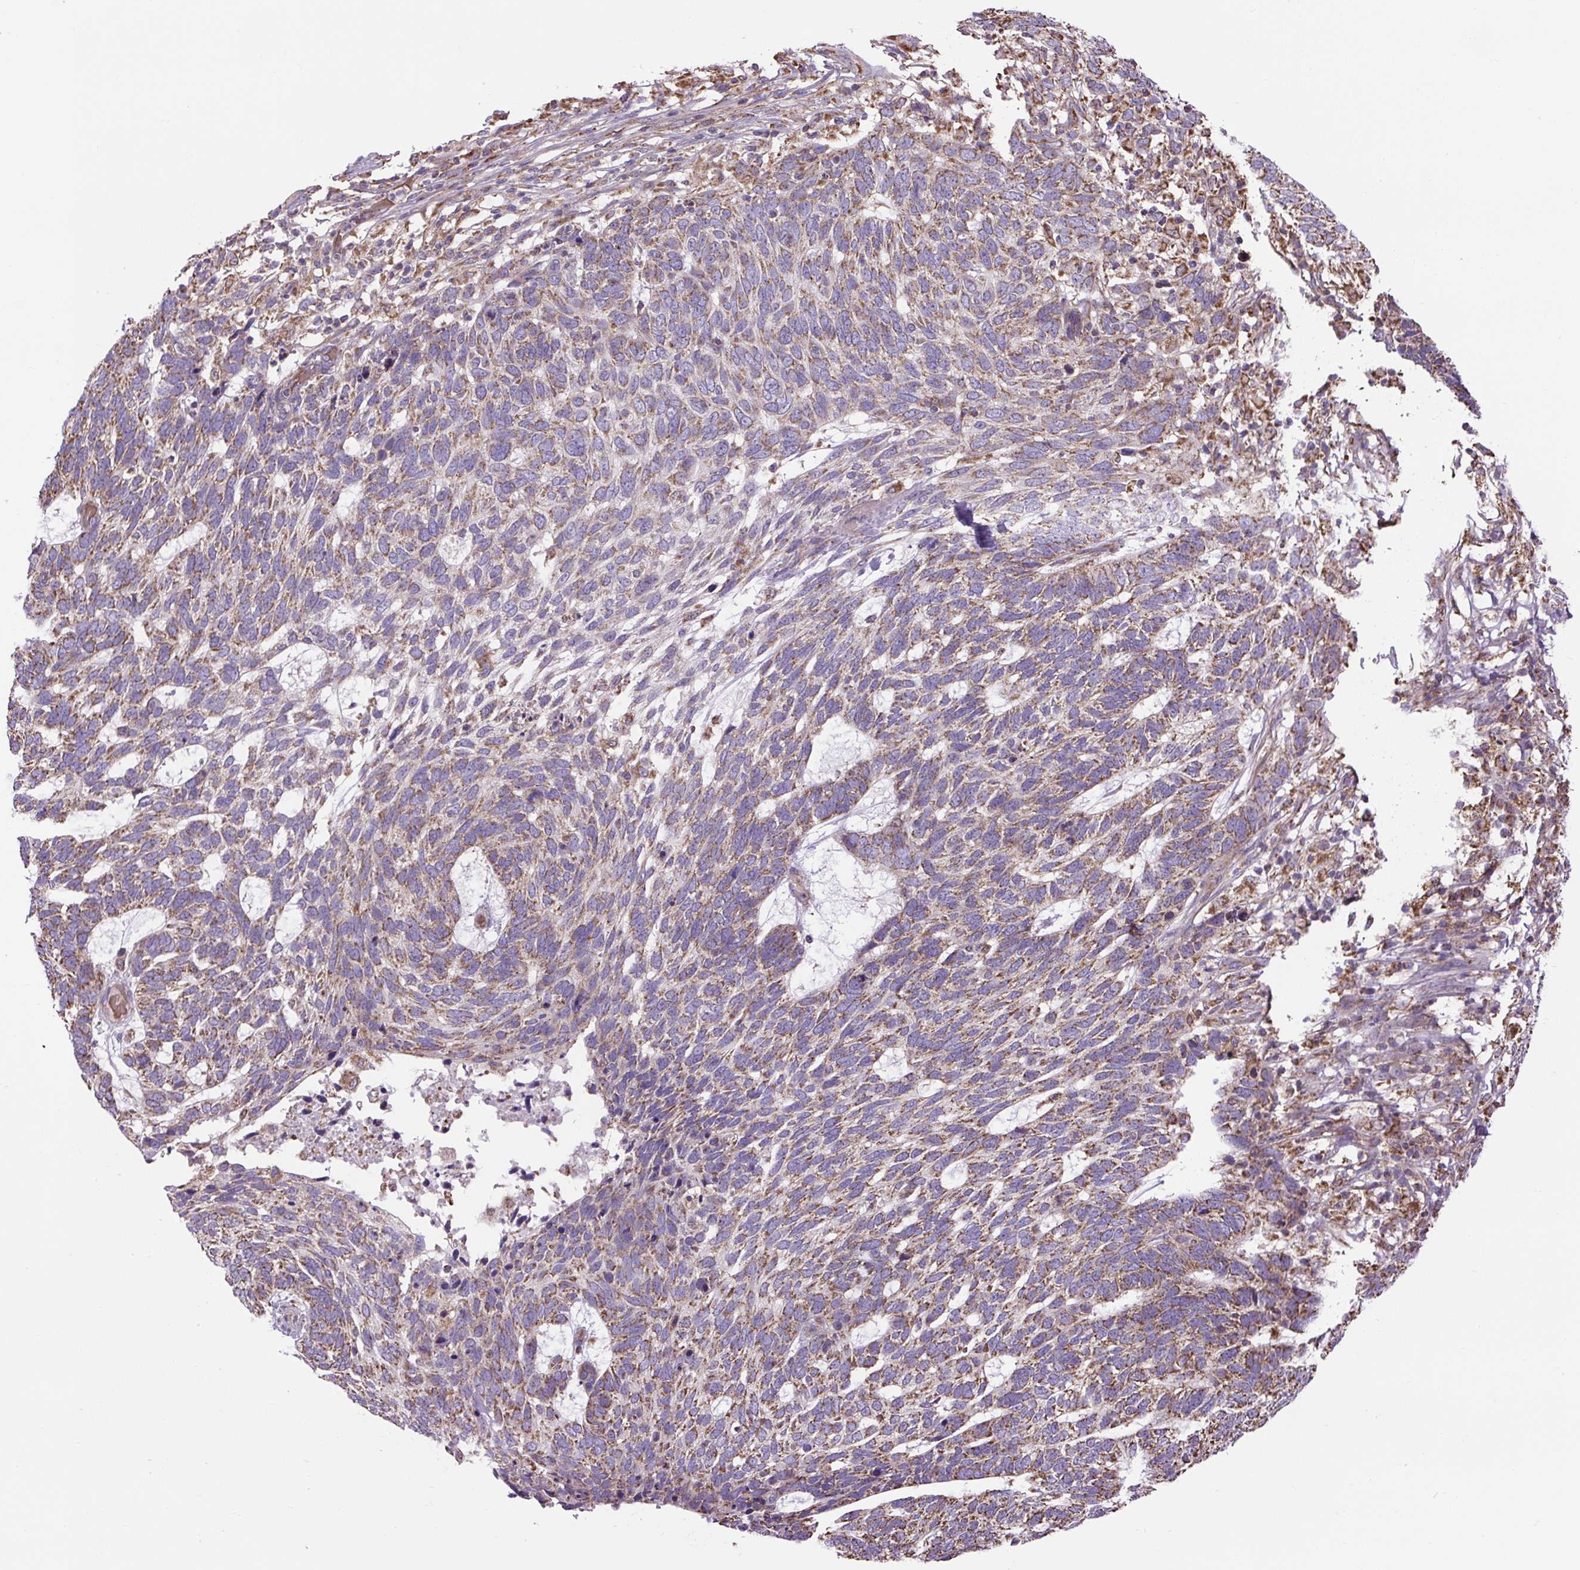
{"staining": {"intensity": "weak", "quantity": ">75%", "location": "cytoplasmic/membranous"}, "tissue": "skin cancer", "cell_type": "Tumor cells", "image_type": "cancer", "snomed": [{"axis": "morphology", "description": "Basal cell carcinoma"}, {"axis": "topography", "description": "Skin"}], "caption": "Human skin basal cell carcinoma stained with a brown dye exhibits weak cytoplasmic/membranous positive expression in about >75% of tumor cells.", "gene": "PLCG1", "patient": {"sex": "female", "age": 65}}